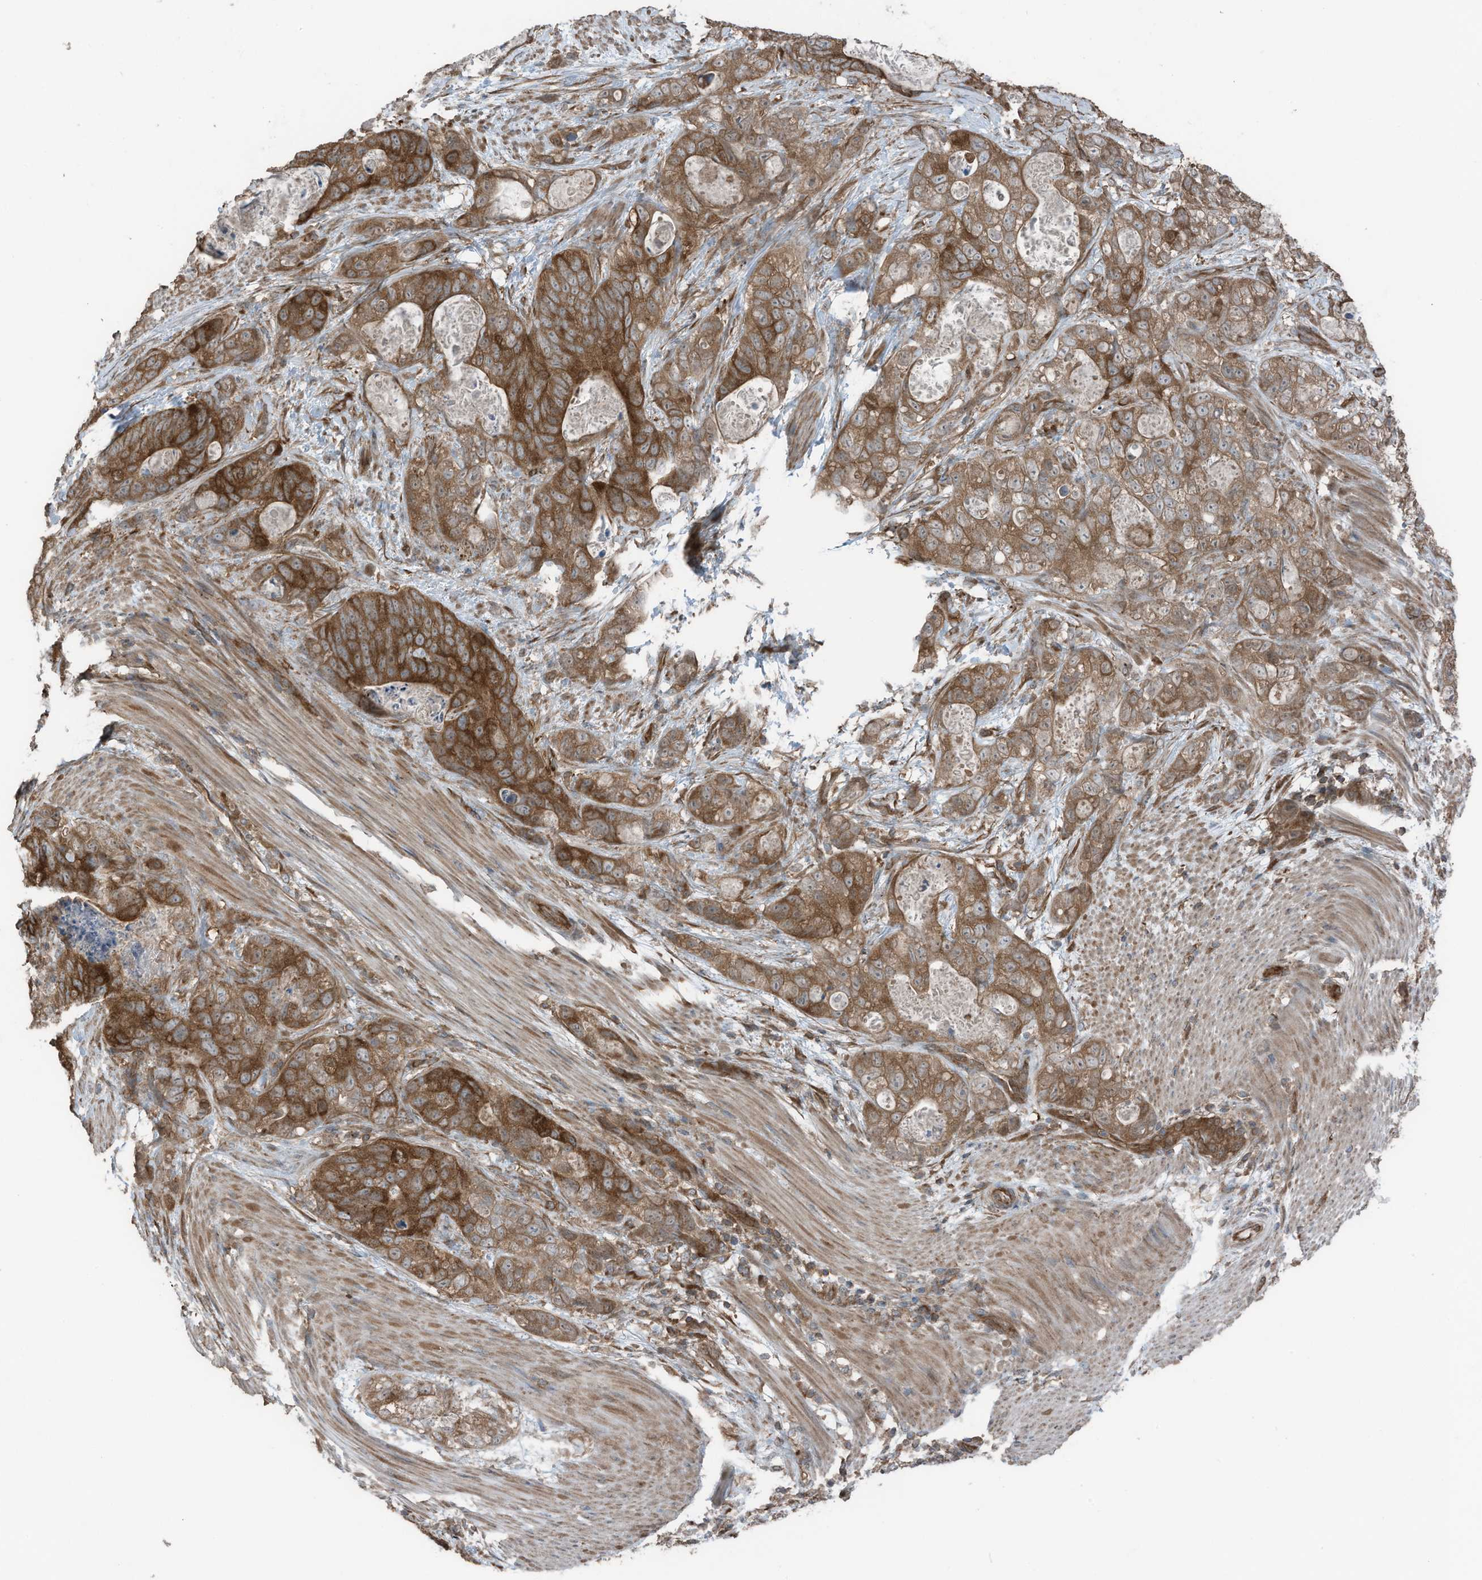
{"staining": {"intensity": "strong", "quantity": ">75%", "location": "cytoplasmic/membranous"}, "tissue": "stomach cancer", "cell_type": "Tumor cells", "image_type": "cancer", "snomed": [{"axis": "morphology", "description": "Normal tissue, NOS"}, {"axis": "morphology", "description": "Adenocarcinoma, NOS"}, {"axis": "topography", "description": "Stomach"}], "caption": "This photomicrograph exhibits immunohistochemistry (IHC) staining of human adenocarcinoma (stomach), with high strong cytoplasmic/membranous expression in approximately >75% of tumor cells.", "gene": "TXNDC9", "patient": {"sex": "female", "age": 89}}